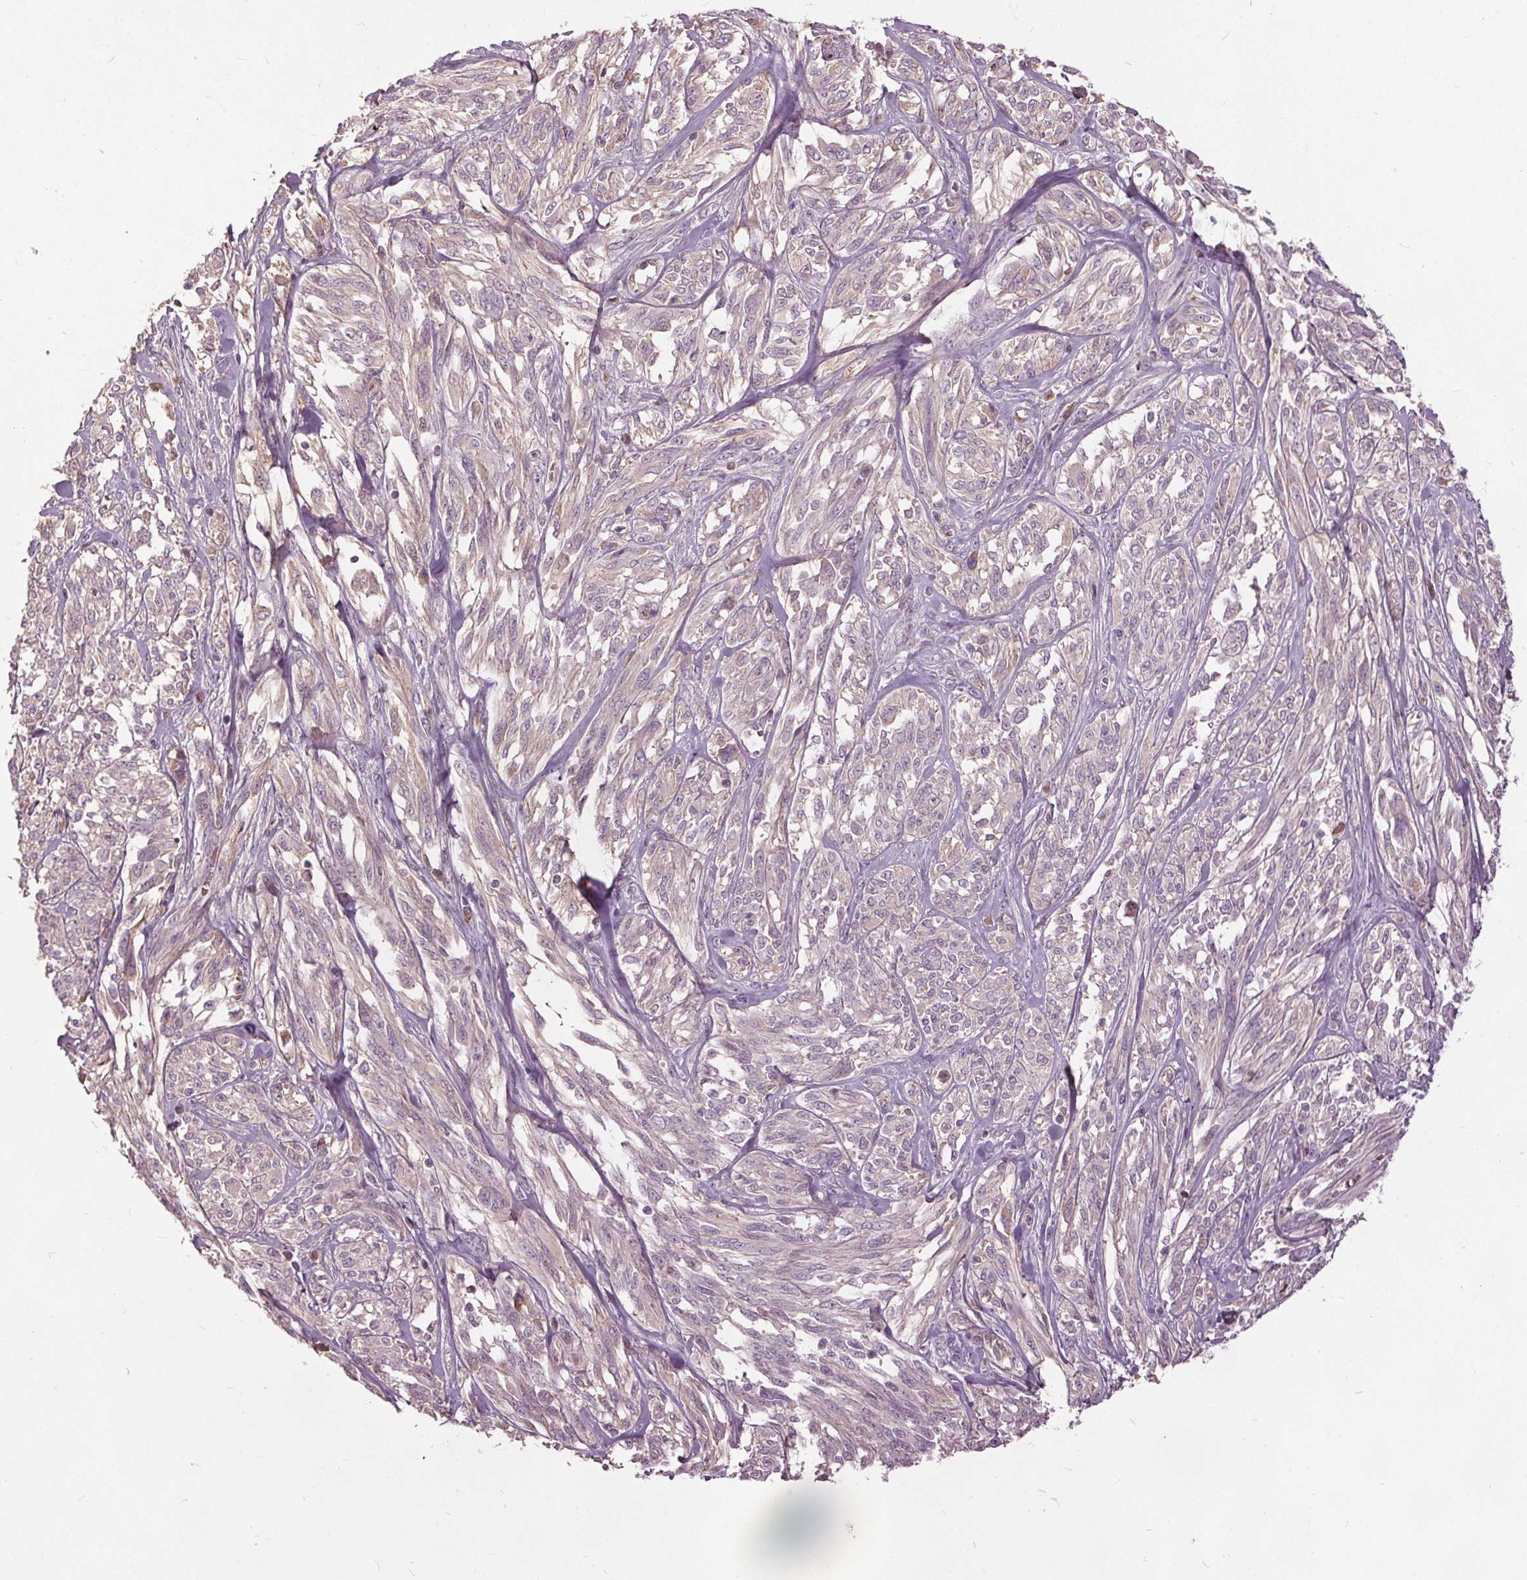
{"staining": {"intensity": "negative", "quantity": "none", "location": "none"}, "tissue": "melanoma", "cell_type": "Tumor cells", "image_type": "cancer", "snomed": [{"axis": "morphology", "description": "Malignant melanoma, NOS"}, {"axis": "topography", "description": "Skin"}], "caption": "Human melanoma stained for a protein using immunohistochemistry exhibits no expression in tumor cells.", "gene": "PDGFD", "patient": {"sex": "female", "age": 91}}